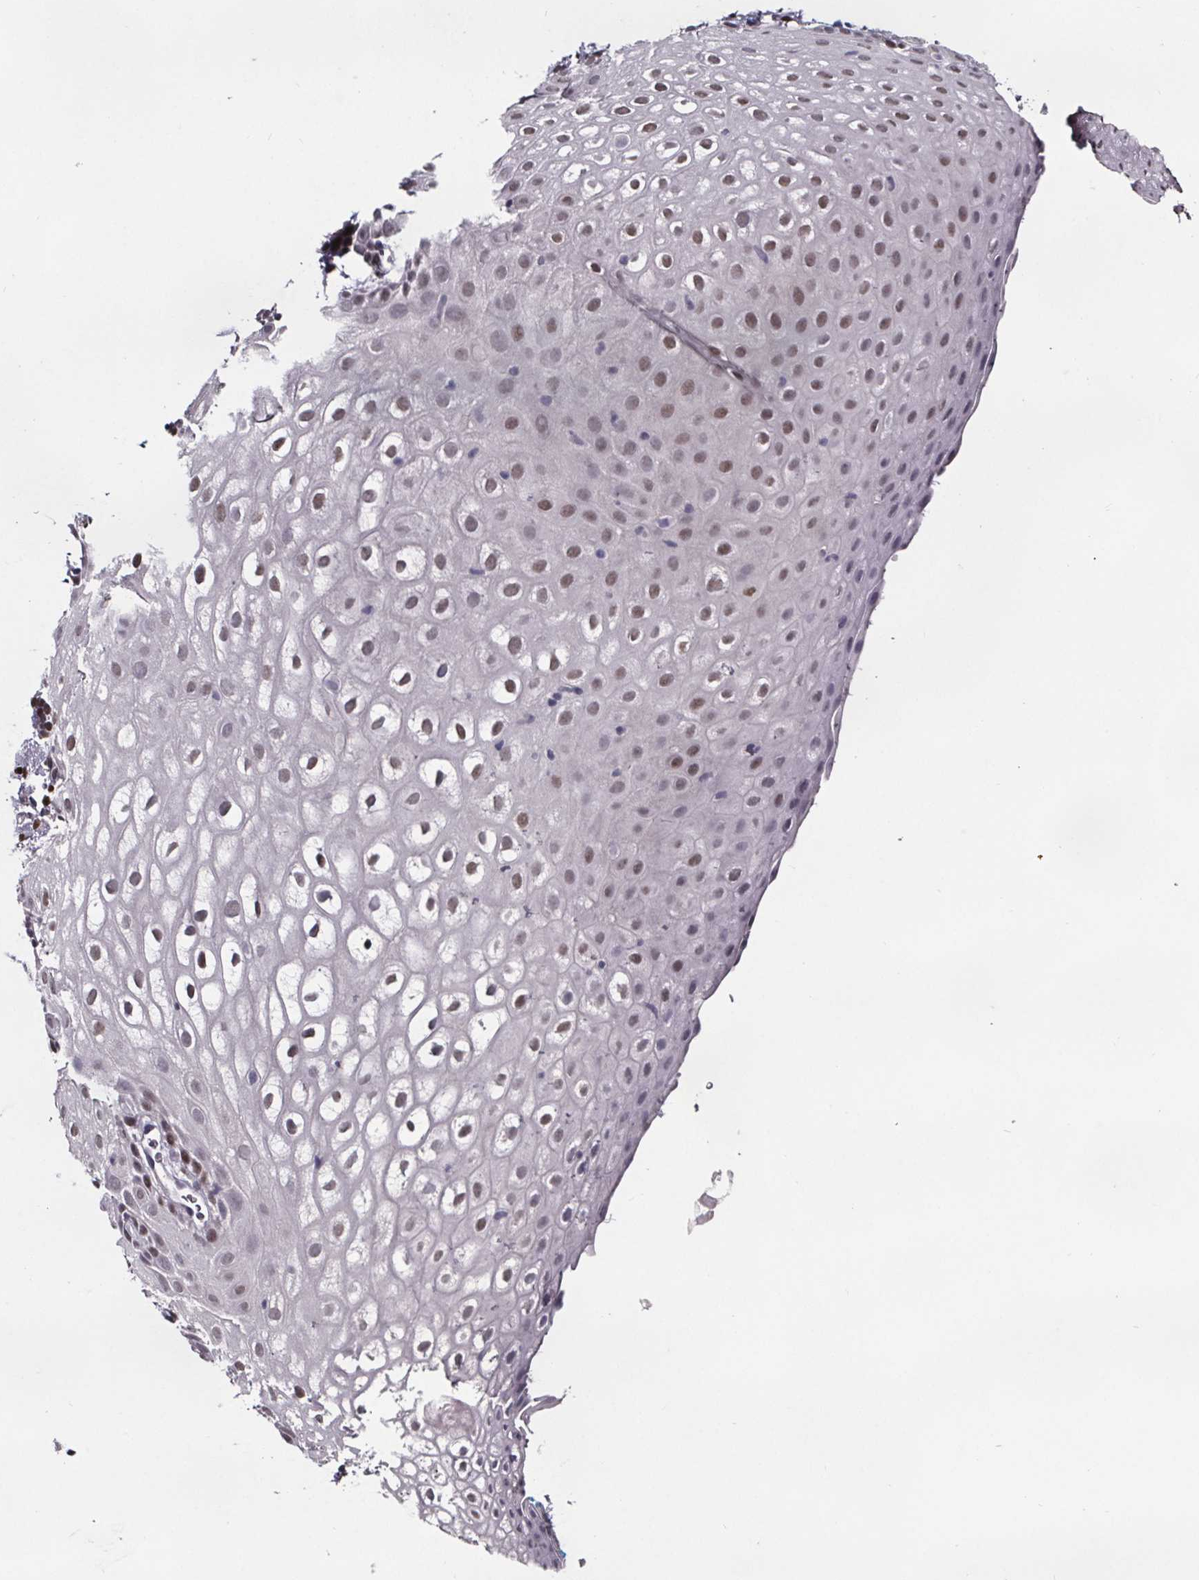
{"staining": {"intensity": "weak", "quantity": "<25%", "location": "nuclear"}, "tissue": "vagina", "cell_type": "Squamous epithelial cells", "image_type": "normal", "snomed": [{"axis": "morphology", "description": "Normal tissue, NOS"}, {"axis": "morphology", "description": "Adenocarcinoma, NOS"}, {"axis": "topography", "description": "Rectum"}, {"axis": "topography", "description": "Vagina"}, {"axis": "topography", "description": "Peripheral nerve tissue"}], "caption": "DAB (3,3'-diaminobenzidine) immunohistochemical staining of unremarkable human vagina exhibits no significant staining in squamous epithelial cells. The staining is performed using DAB brown chromogen with nuclei counter-stained in using hematoxylin.", "gene": "AR", "patient": {"sex": "female", "age": 71}}